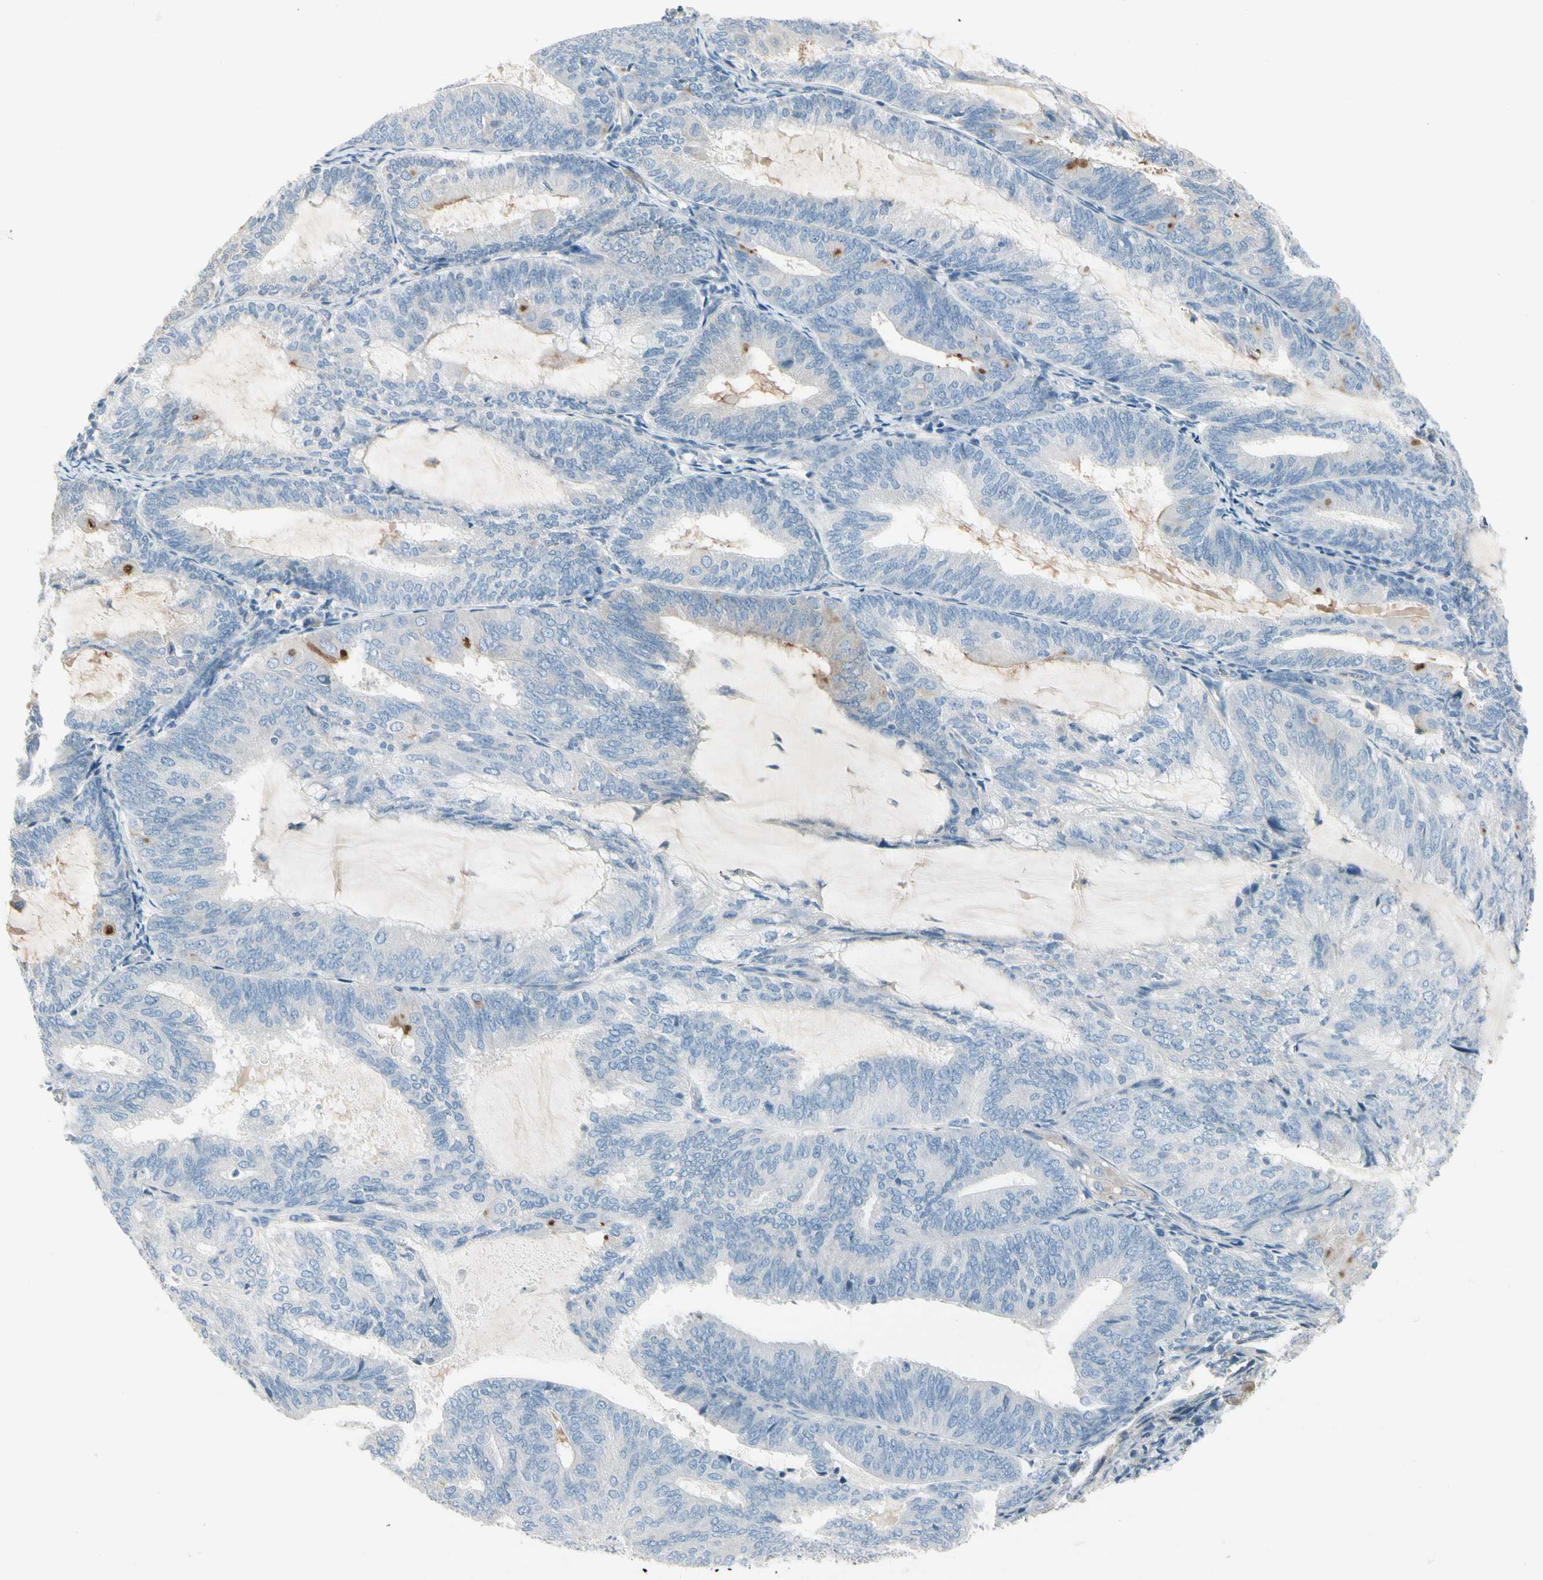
{"staining": {"intensity": "weak", "quantity": "<25%", "location": "cytoplasmic/membranous"}, "tissue": "endometrial cancer", "cell_type": "Tumor cells", "image_type": "cancer", "snomed": [{"axis": "morphology", "description": "Adenocarcinoma, NOS"}, {"axis": "topography", "description": "Endometrium"}], "caption": "DAB immunohistochemical staining of endometrial cancer (adenocarcinoma) exhibits no significant staining in tumor cells. (DAB immunohistochemistry (IHC), high magnification).", "gene": "CYP2E1", "patient": {"sex": "female", "age": 81}}